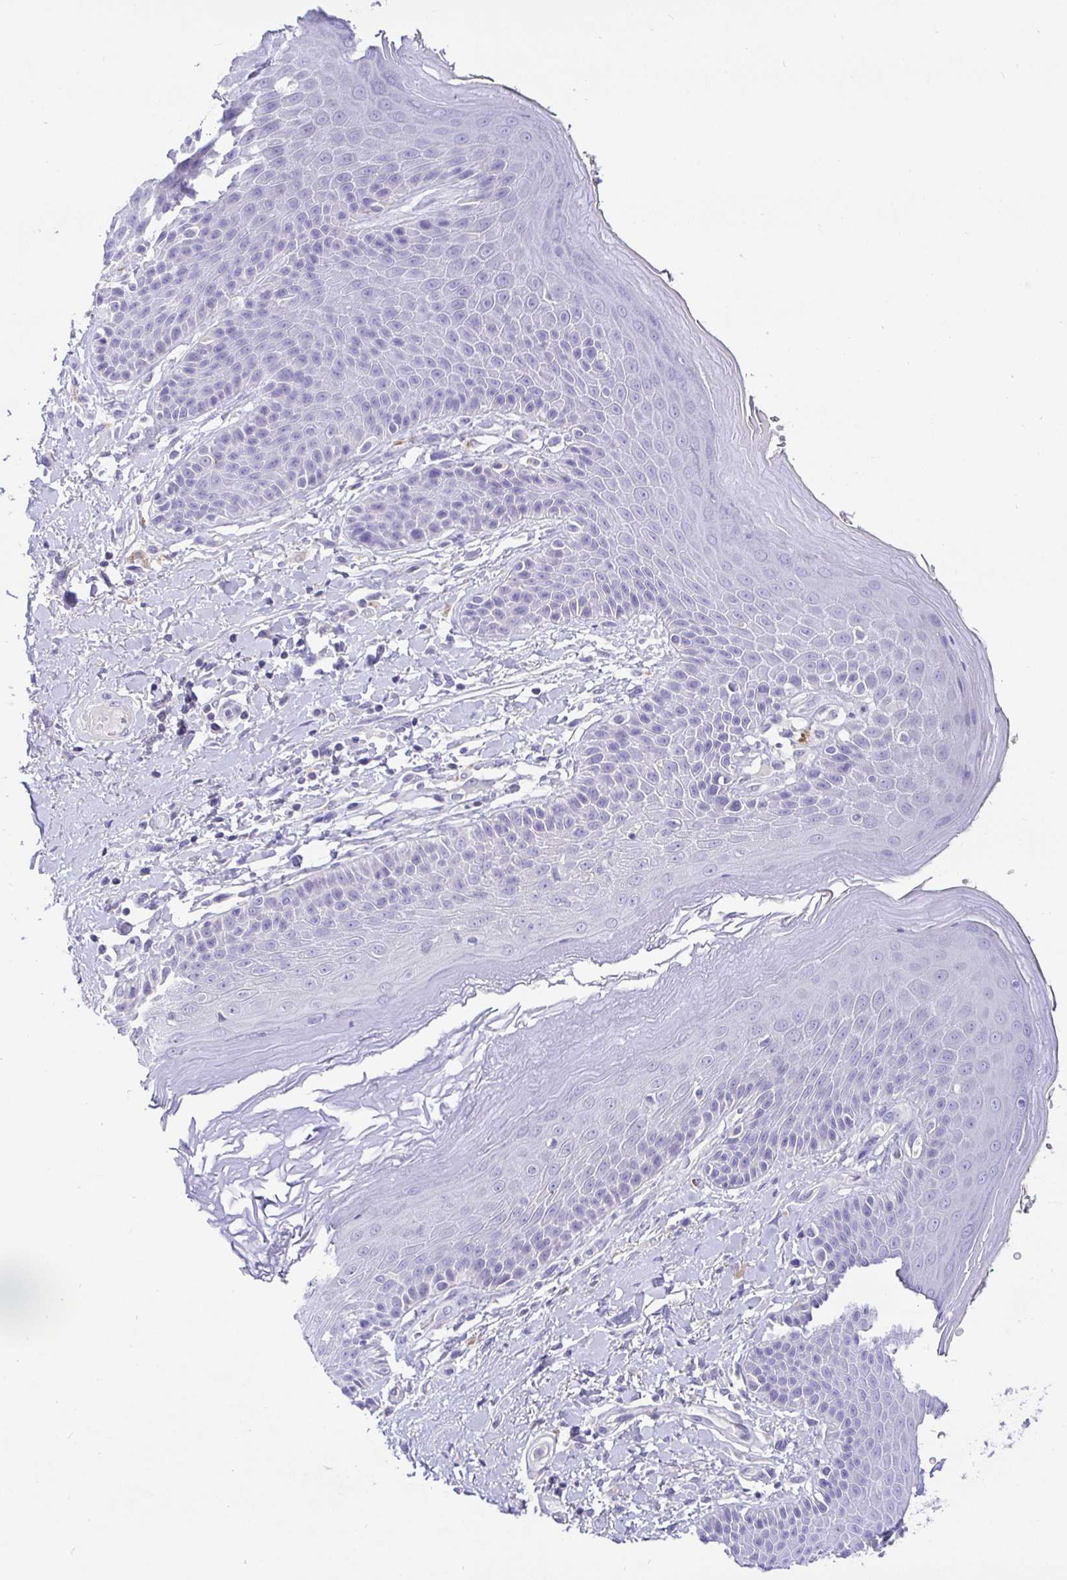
{"staining": {"intensity": "negative", "quantity": "none", "location": "none"}, "tissue": "skin", "cell_type": "Epidermal cells", "image_type": "normal", "snomed": [{"axis": "morphology", "description": "Normal tissue, NOS"}, {"axis": "topography", "description": "Anal"}, {"axis": "topography", "description": "Peripheral nerve tissue"}], "caption": "DAB (3,3'-diaminobenzidine) immunohistochemical staining of normal skin displays no significant positivity in epidermal cells.", "gene": "TPTE", "patient": {"sex": "male", "age": 51}}